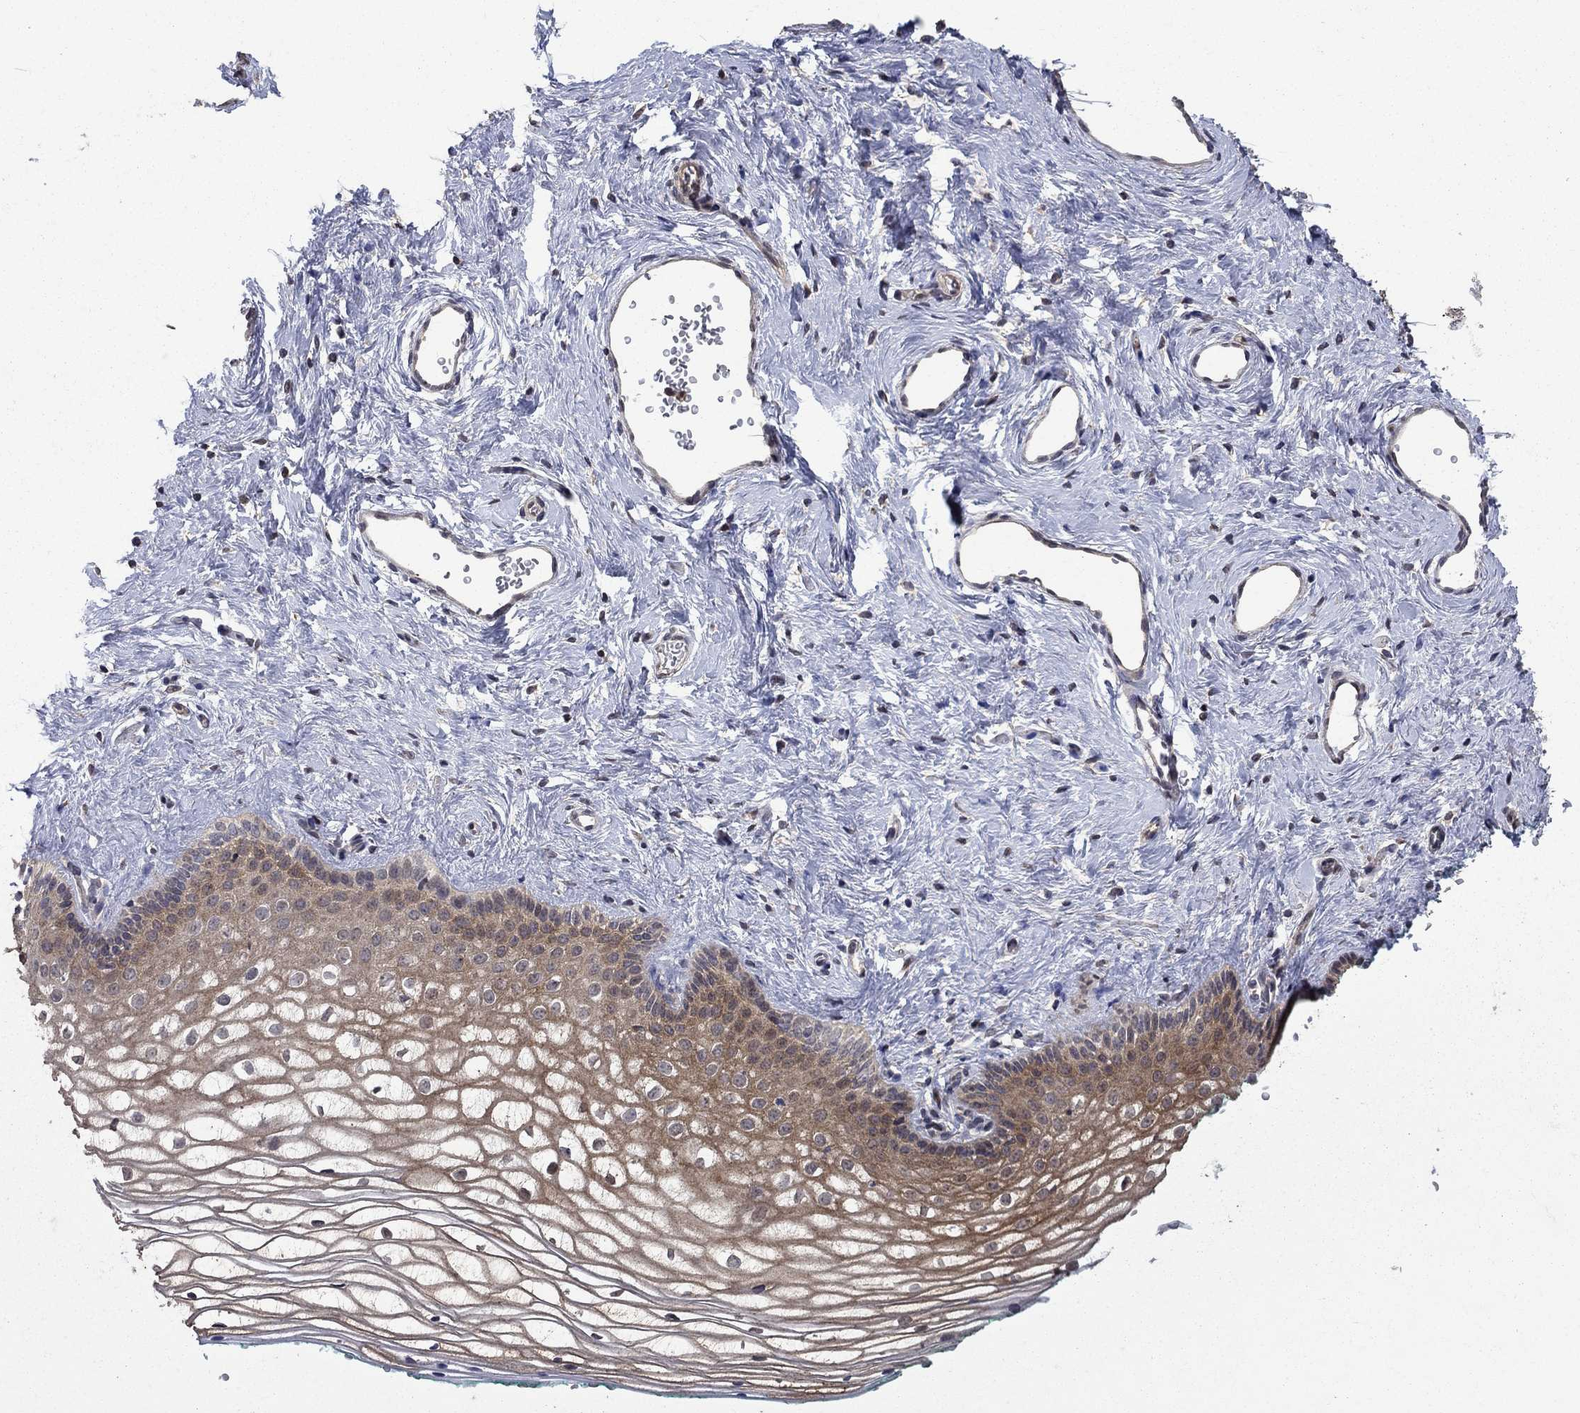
{"staining": {"intensity": "moderate", "quantity": "25%-75%", "location": "cytoplasmic/membranous"}, "tissue": "vagina", "cell_type": "Squamous epithelial cells", "image_type": "normal", "snomed": [{"axis": "morphology", "description": "Normal tissue, NOS"}, {"axis": "topography", "description": "Vagina"}], "caption": "Moderate cytoplasmic/membranous staining for a protein is identified in approximately 25%-75% of squamous epithelial cells of normal vagina using immunohistochemistry.", "gene": "DVL1", "patient": {"sex": "female", "age": 36}}